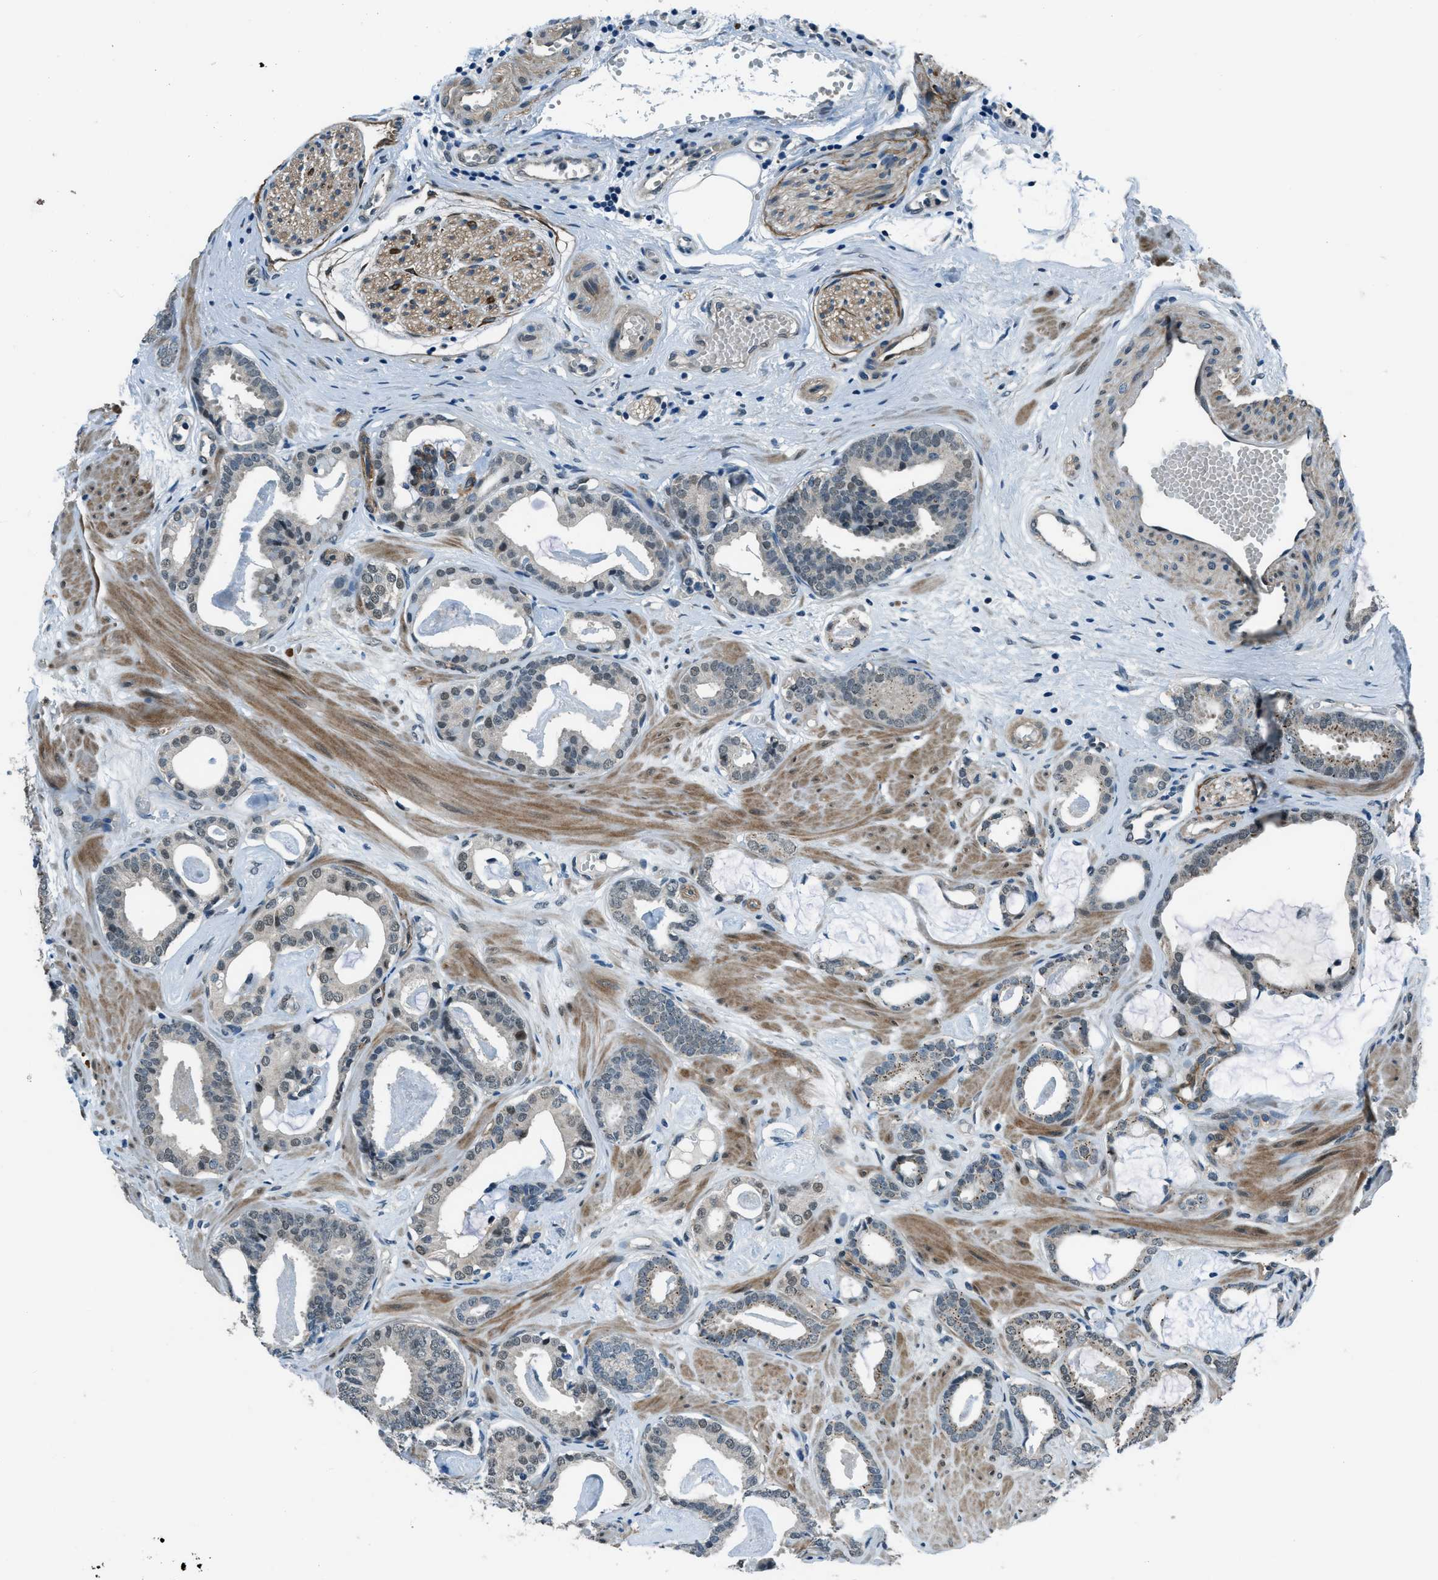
{"staining": {"intensity": "weak", "quantity": "<25%", "location": "cytoplasmic/membranous"}, "tissue": "prostate cancer", "cell_type": "Tumor cells", "image_type": "cancer", "snomed": [{"axis": "morphology", "description": "Adenocarcinoma, Low grade"}, {"axis": "topography", "description": "Prostate"}], "caption": "An immunohistochemistry image of prostate cancer (low-grade adenocarcinoma) is shown. There is no staining in tumor cells of prostate cancer (low-grade adenocarcinoma).", "gene": "NPEPL1", "patient": {"sex": "male", "age": 53}}